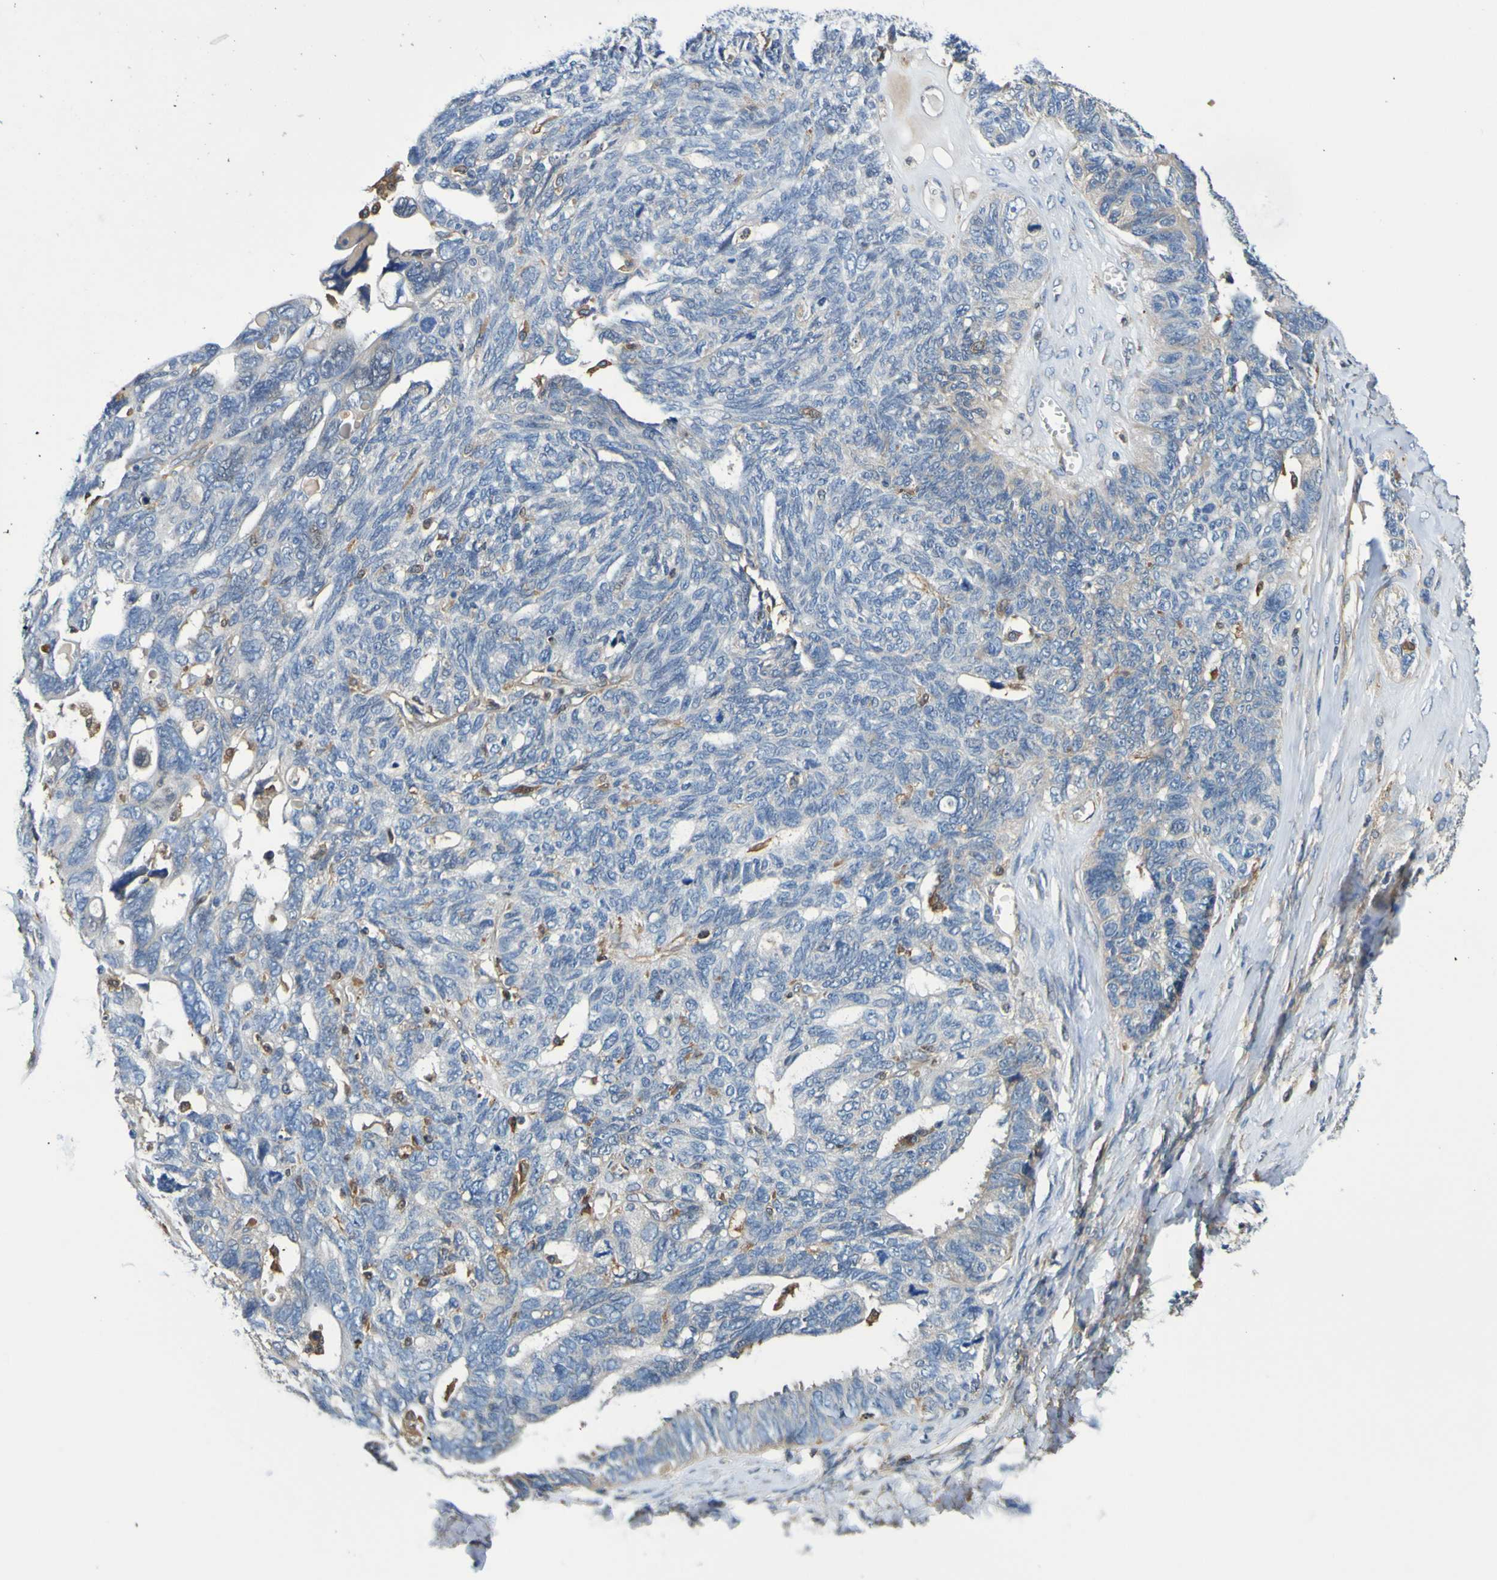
{"staining": {"intensity": "negative", "quantity": "none", "location": "none"}, "tissue": "ovarian cancer", "cell_type": "Tumor cells", "image_type": "cancer", "snomed": [{"axis": "morphology", "description": "Cystadenocarcinoma, serous, NOS"}, {"axis": "topography", "description": "Ovary"}], "caption": "Image shows no protein expression in tumor cells of ovarian cancer tissue. (IHC, brightfield microscopy, high magnification).", "gene": "METAP2", "patient": {"sex": "female", "age": 79}}